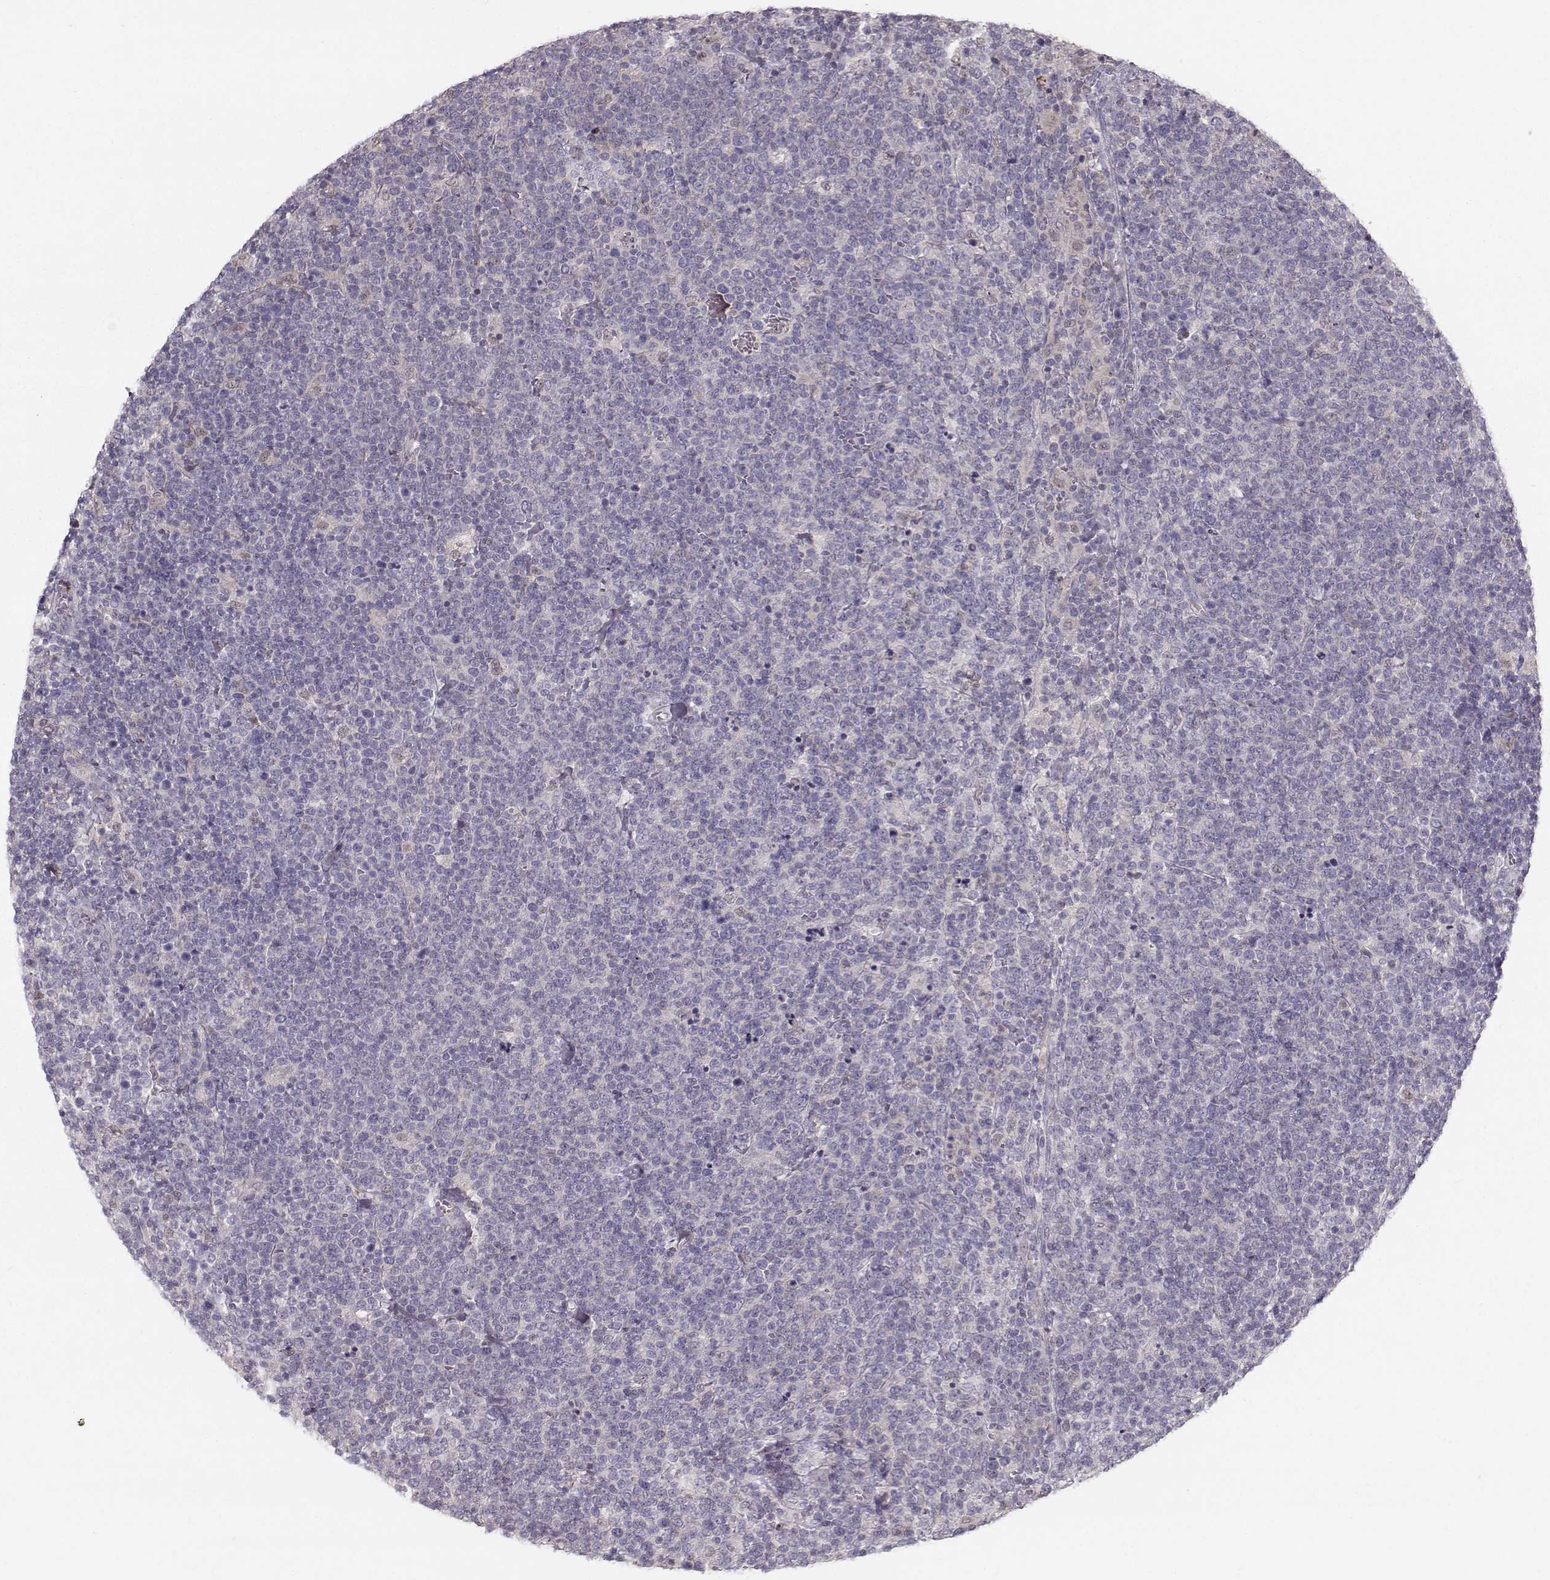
{"staining": {"intensity": "negative", "quantity": "none", "location": "none"}, "tissue": "lymphoma", "cell_type": "Tumor cells", "image_type": "cancer", "snomed": [{"axis": "morphology", "description": "Malignant lymphoma, non-Hodgkin's type, High grade"}, {"axis": "topography", "description": "Lymph node"}], "caption": "Immunohistochemistry photomicrograph of human malignant lymphoma, non-Hodgkin's type (high-grade) stained for a protein (brown), which demonstrates no staining in tumor cells.", "gene": "ASB16", "patient": {"sex": "male", "age": 61}}